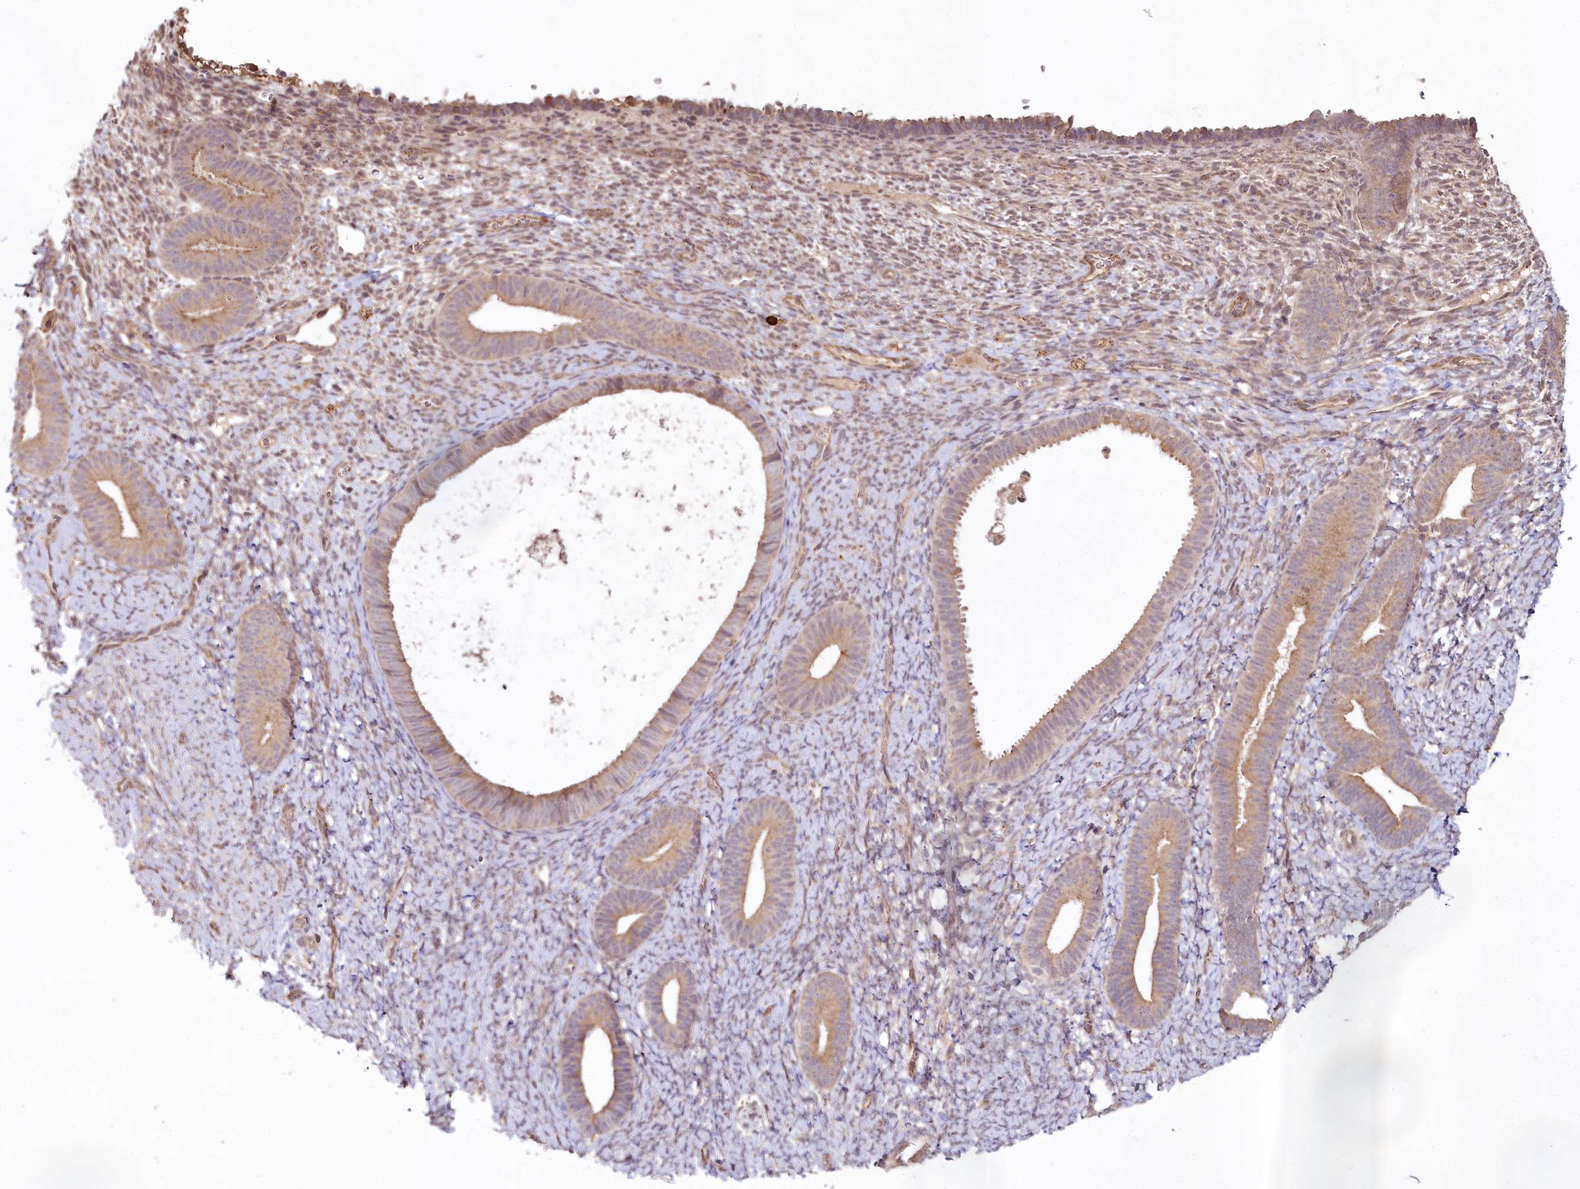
{"staining": {"intensity": "moderate", "quantity": "<25%", "location": "cytoplasmic/membranous,nuclear"}, "tissue": "endometrium", "cell_type": "Cells in endometrial stroma", "image_type": "normal", "snomed": [{"axis": "morphology", "description": "Normal tissue, NOS"}, {"axis": "topography", "description": "Endometrium"}], "caption": "Immunohistochemistry (IHC) of unremarkable human endometrium shows low levels of moderate cytoplasmic/membranous,nuclear positivity in about <25% of cells in endometrial stroma.", "gene": "ALKBH8", "patient": {"sex": "female", "age": 65}}